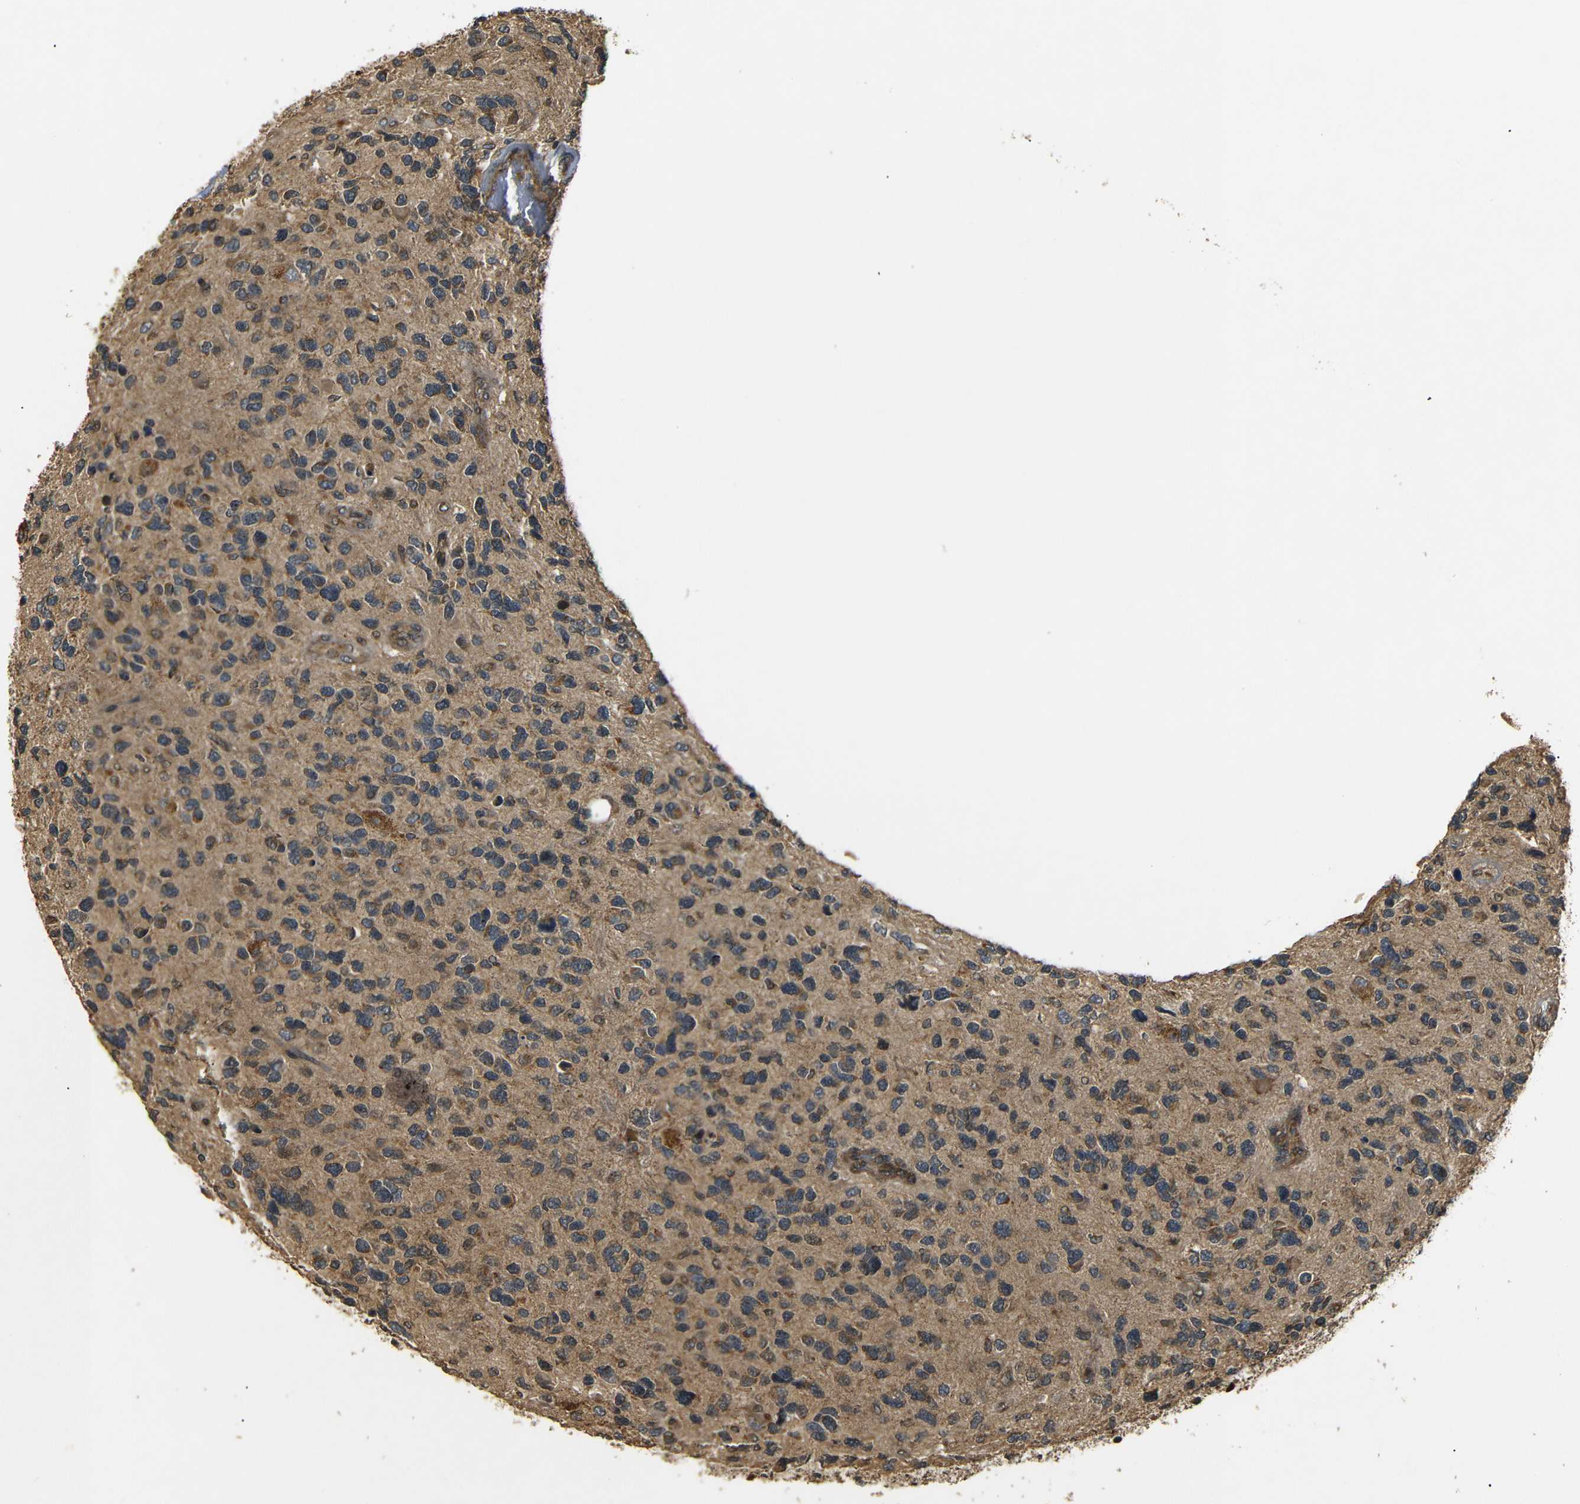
{"staining": {"intensity": "moderate", "quantity": ">75%", "location": "cytoplasmic/membranous"}, "tissue": "glioma", "cell_type": "Tumor cells", "image_type": "cancer", "snomed": [{"axis": "morphology", "description": "Glioma, malignant, High grade"}, {"axis": "topography", "description": "Brain"}], "caption": "A brown stain highlights moderate cytoplasmic/membranous expression of a protein in human malignant glioma (high-grade) tumor cells.", "gene": "TANK", "patient": {"sex": "female", "age": 58}}